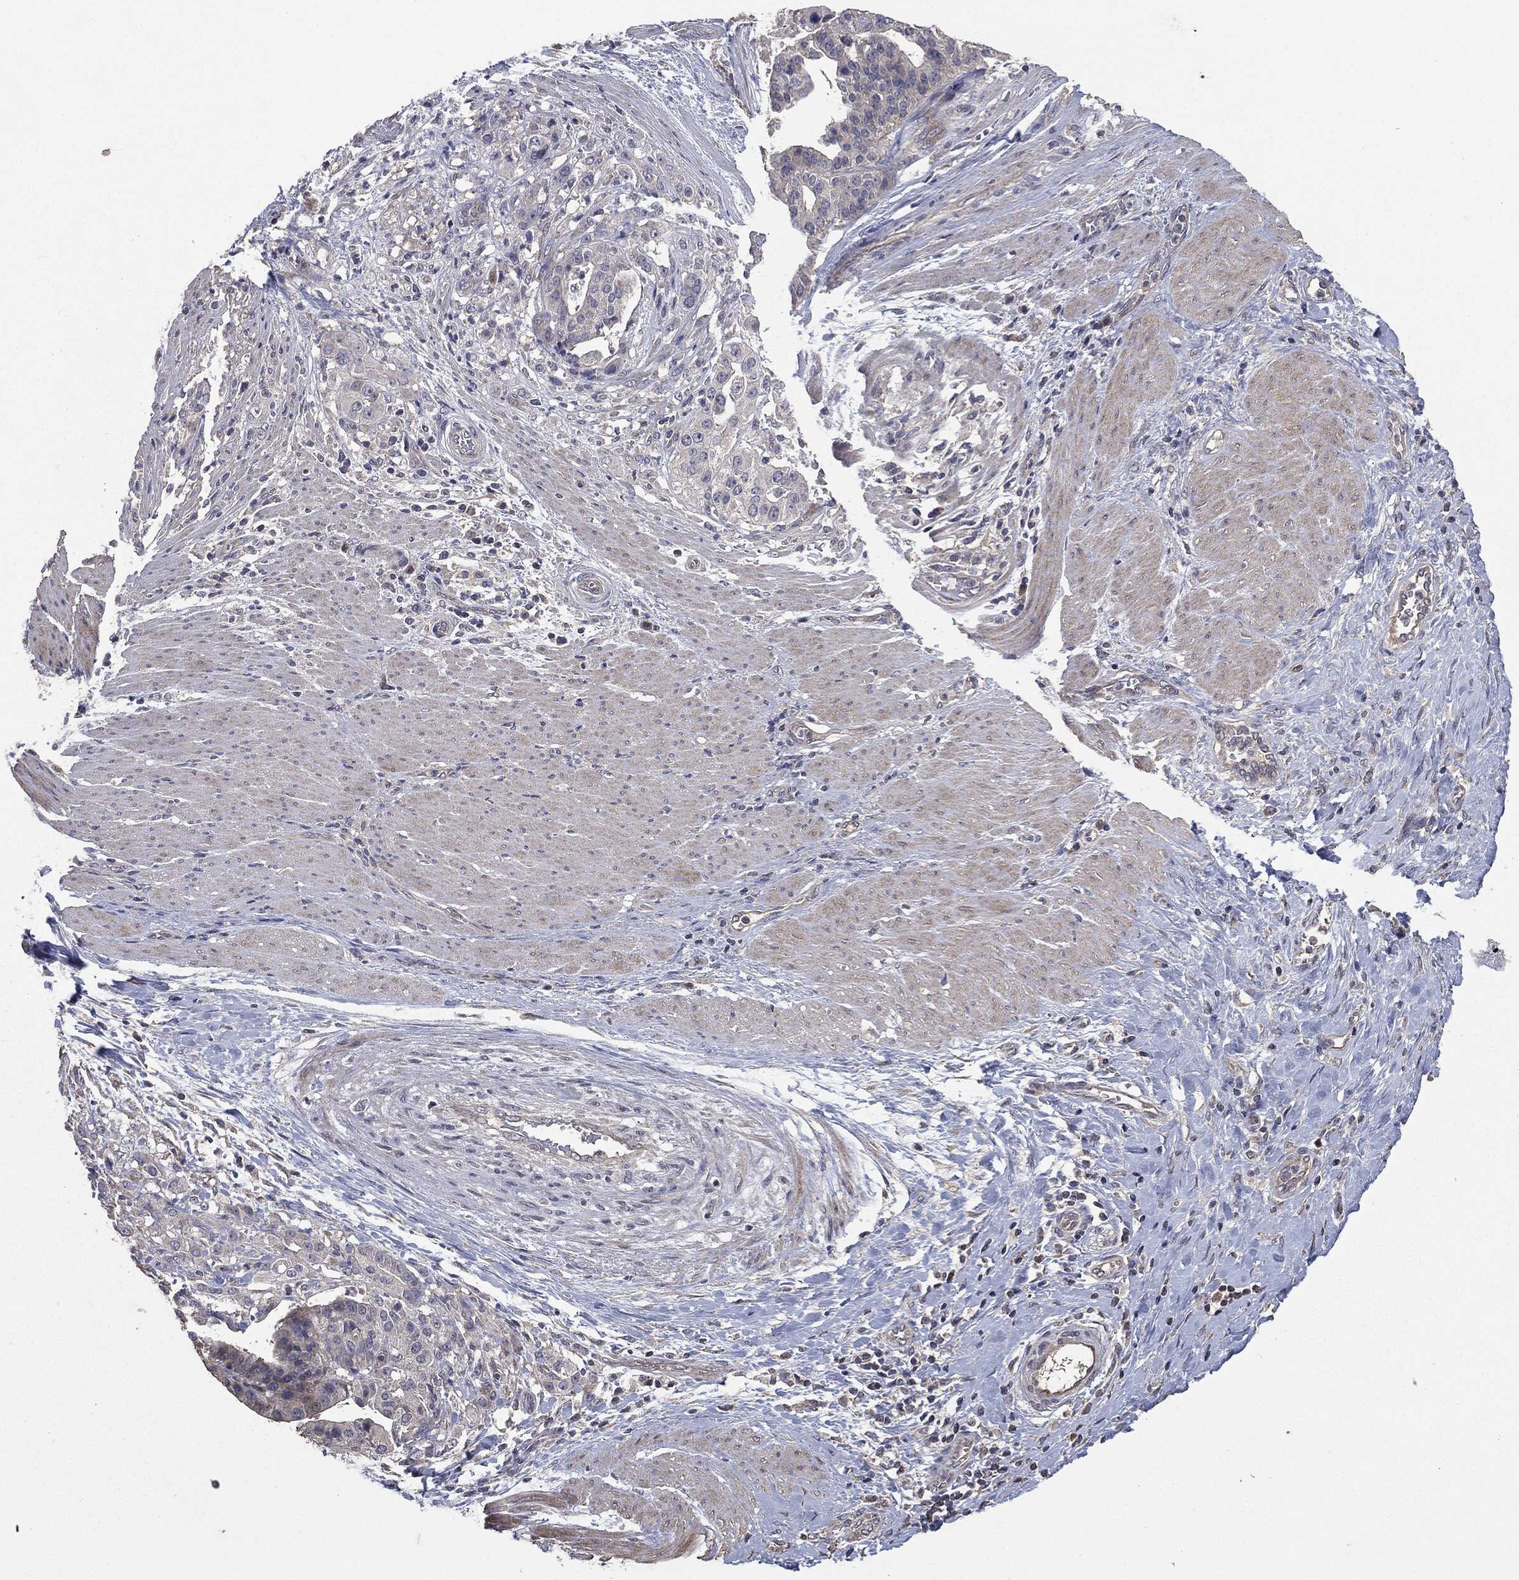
{"staining": {"intensity": "moderate", "quantity": "<25%", "location": "cytoplasmic/membranous"}, "tissue": "stomach cancer", "cell_type": "Tumor cells", "image_type": "cancer", "snomed": [{"axis": "morphology", "description": "Adenocarcinoma, NOS"}, {"axis": "topography", "description": "Stomach"}], "caption": "The immunohistochemical stain shows moderate cytoplasmic/membranous positivity in tumor cells of stomach cancer (adenocarcinoma) tissue.", "gene": "MTOR", "patient": {"sex": "male", "age": 48}}